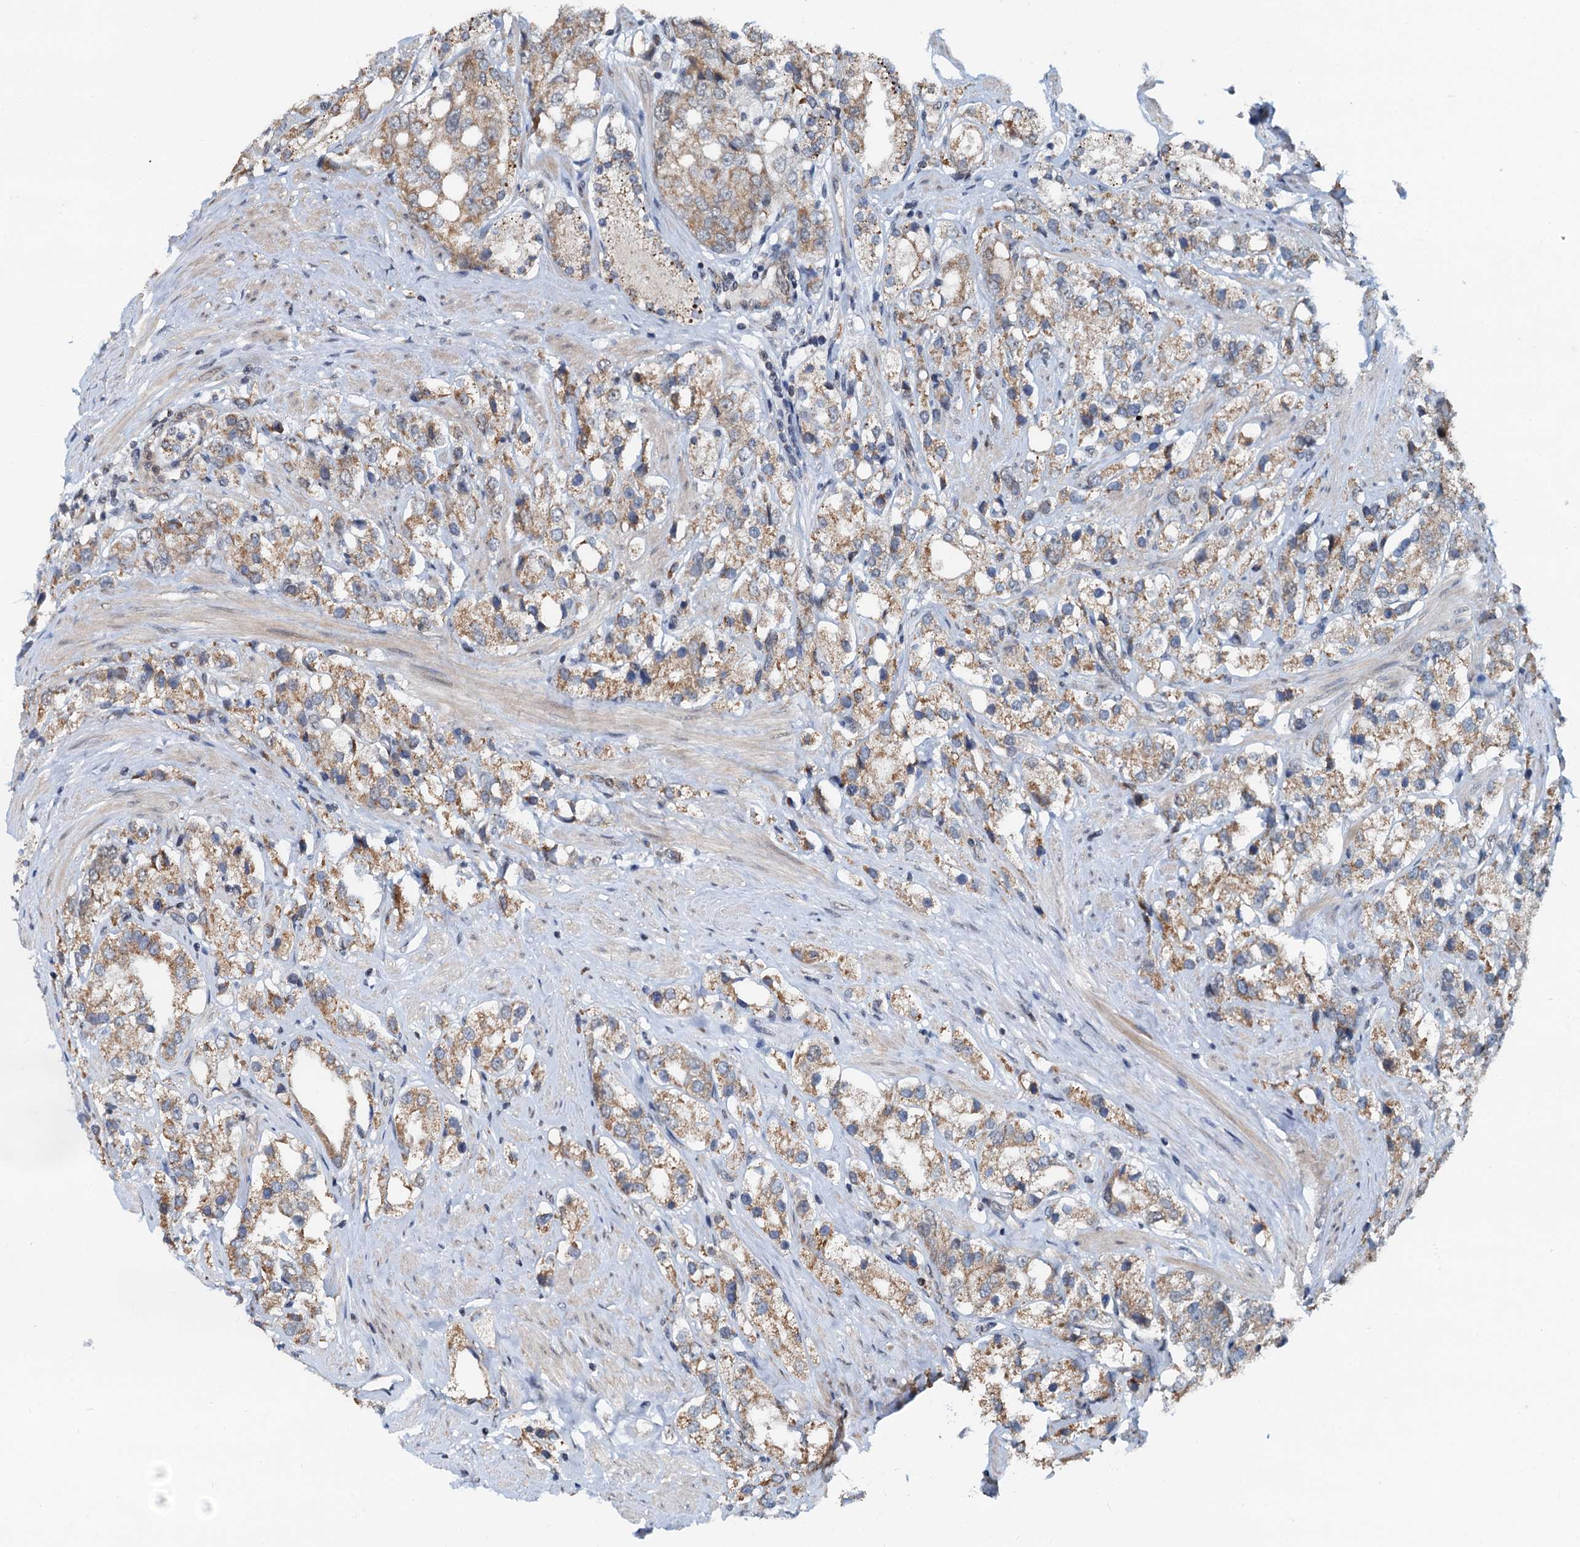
{"staining": {"intensity": "moderate", "quantity": ">75%", "location": "cytoplasmic/membranous"}, "tissue": "prostate cancer", "cell_type": "Tumor cells", "image_type": "cancer", "snomed": [{"axis": "morphology", "description": "Adenocarcinoma, NOS"}, {"axis": "topography", "description": "Prostate"}], "caption": "Immunohistochemistry micrograph of prostate cancer stained for a protein (brown), which demonstrates medium levels of moderate cytoplasmic/membranous expression in approximately >75% of tumor cells.", "gene": "MCMBP", "patient": {"sex": "male", "age": 79}}